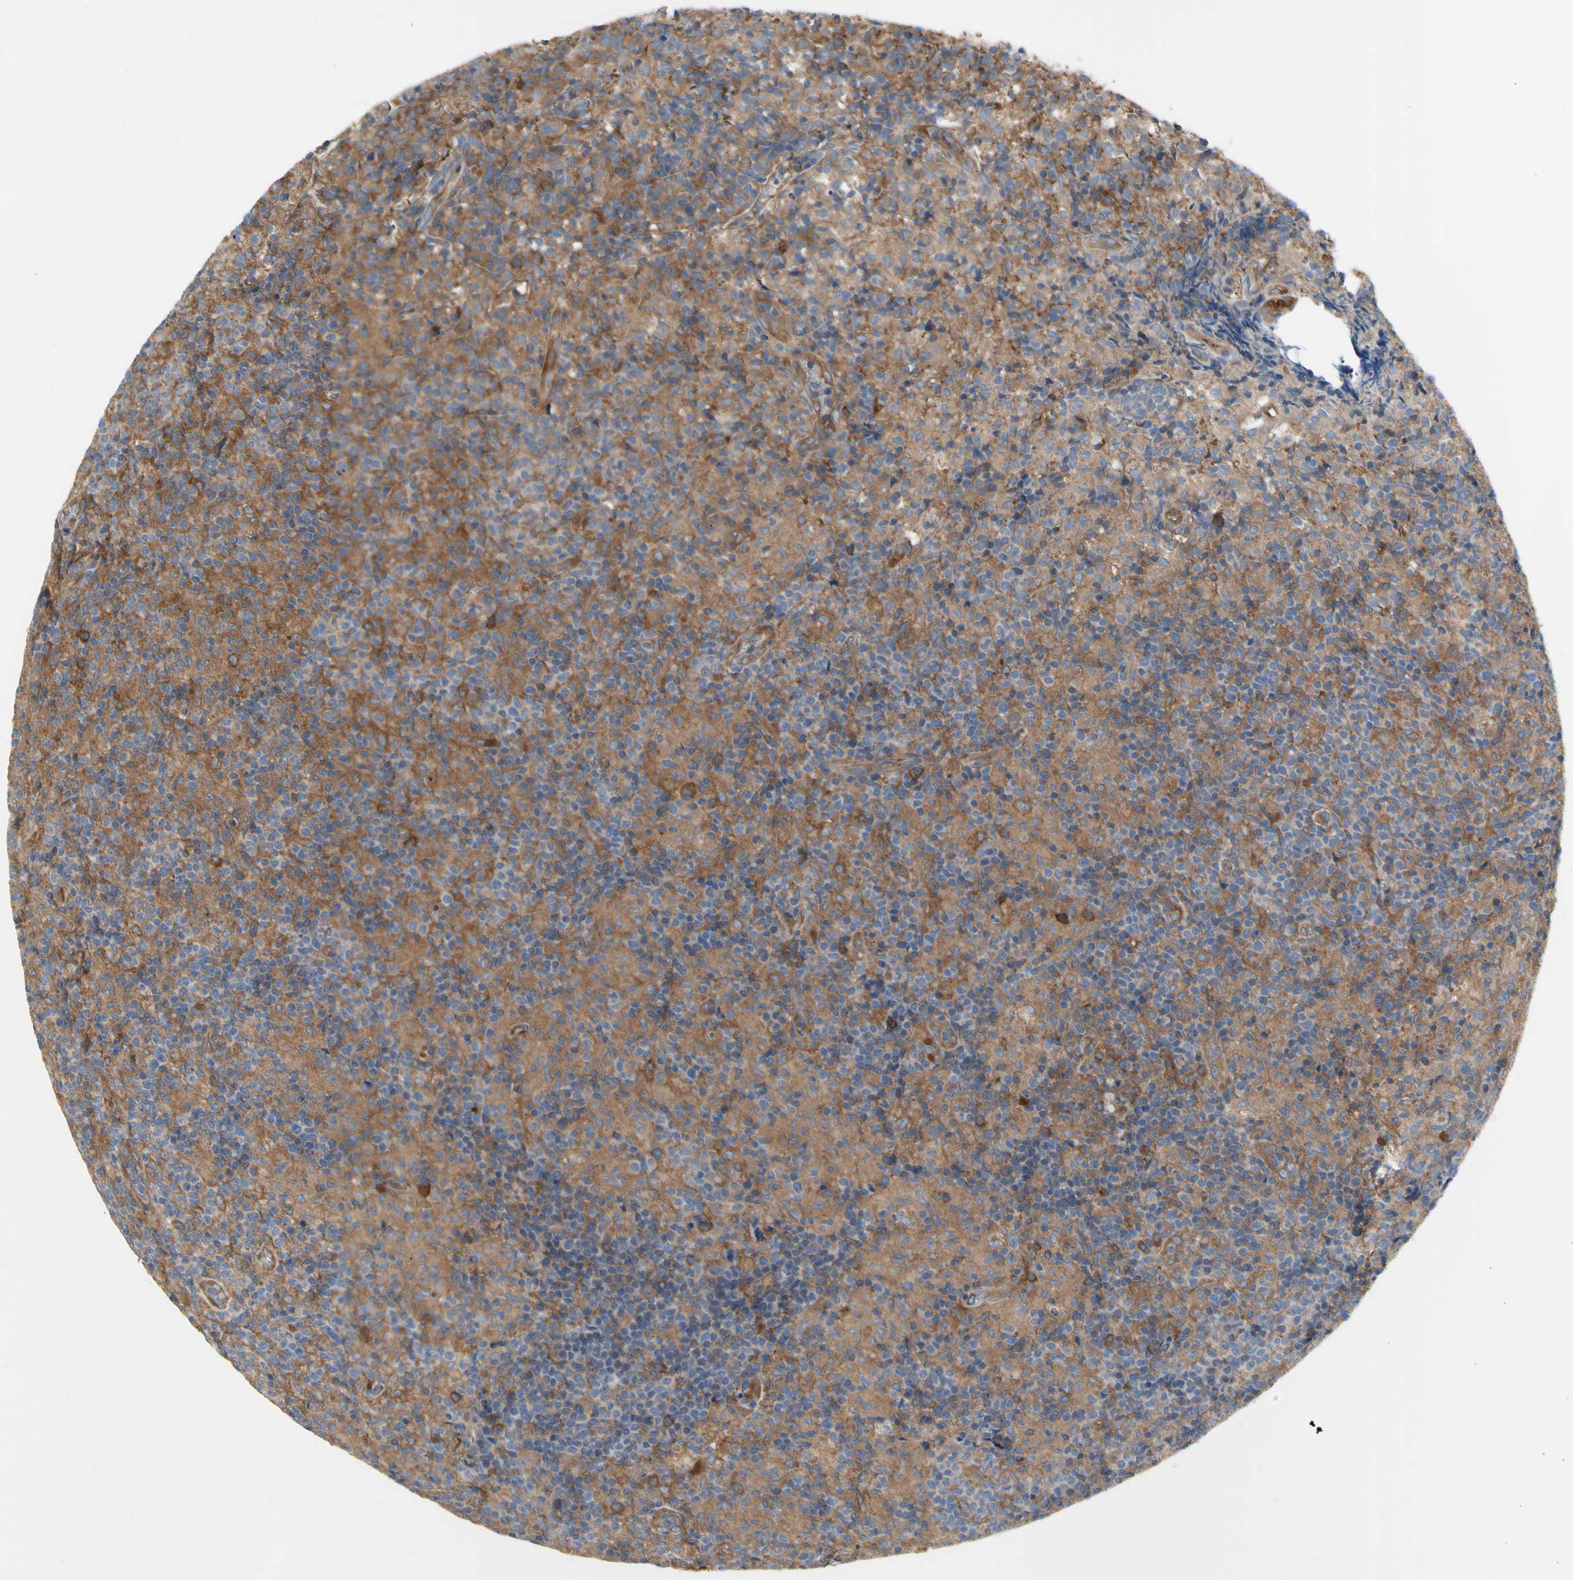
{"staining": {"intensity": "moderate", "quantity": "25%-75%", "location": "cytoplasmic/membranous"}, "tissue": "lymph node", "cell_type": "Germinal center cells", "image_type": "normal", "snomed": [{"axis": "morphology", "description": "Normal tissue, NOS"}, {"axis": "morphology", "description": "Inflammation, NOS"}, {"axis": "topography", "description": "Lymph node"}], "caption": "Protein staining of normal lymph node exhibits moderate cytoplasmic/membranous positivity in approximately 25%-75% of germinal center cells.", "gene": "KLC1", "patient": {"sex": "male", "age": 55}}